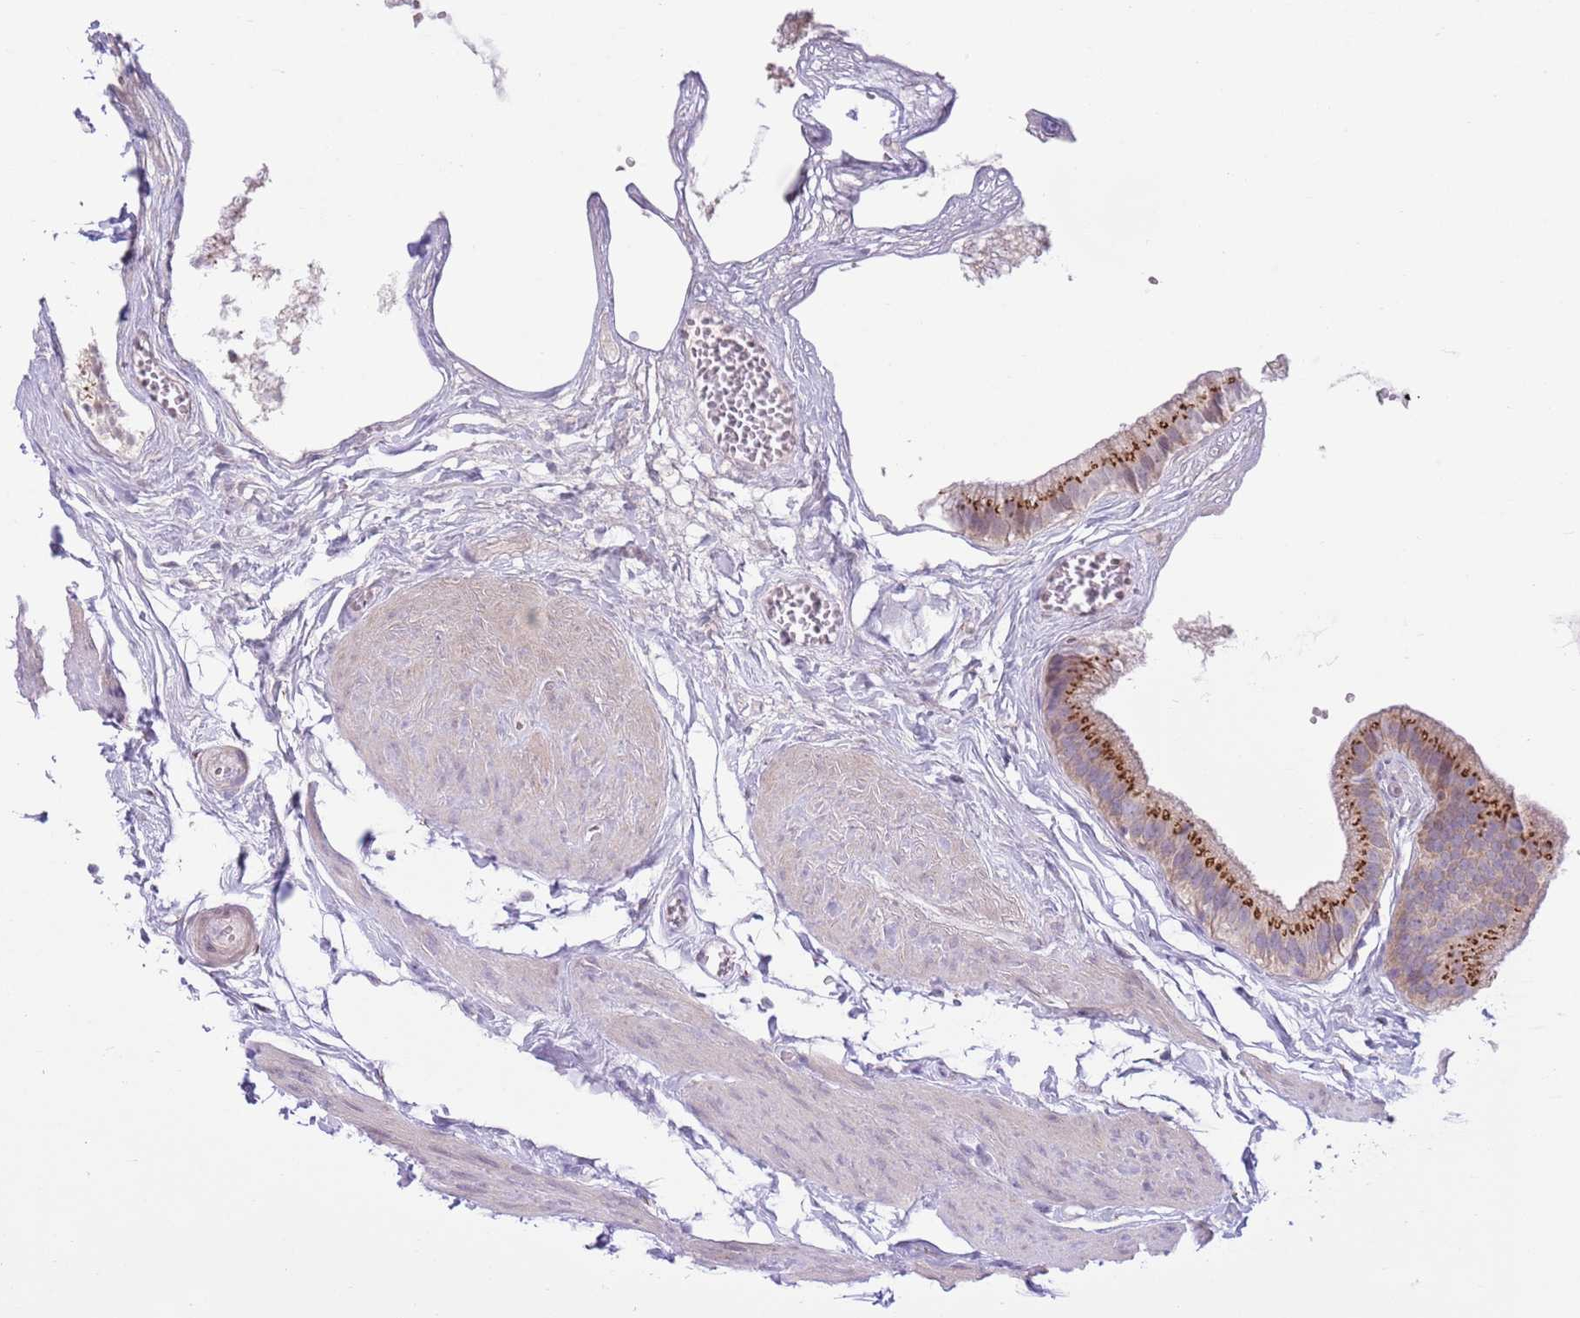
{"staining": {"intensity": "strong", "quantity": ">75%", "location": "cytoplasmic/membranous"}, "tissue": "gallbladder", "cell_type": "Glandular cells", "image_type": "normal", "snomed": [{"axis": "morphology", "description": "Normal tissue, NOS"}, {"axis": "topography", "description": "Gallbladder"}], "caption": "IHC of normal gallbladder displays high levels of strong cytoplasmic/membranous staining in about >75% of glandular cells. Immunohistochemistry (ihc) stains the protein in brown and the nuclei are stained blue.", "gene": "C20orf96", "patient": {"sex": "female", "age": 54}}